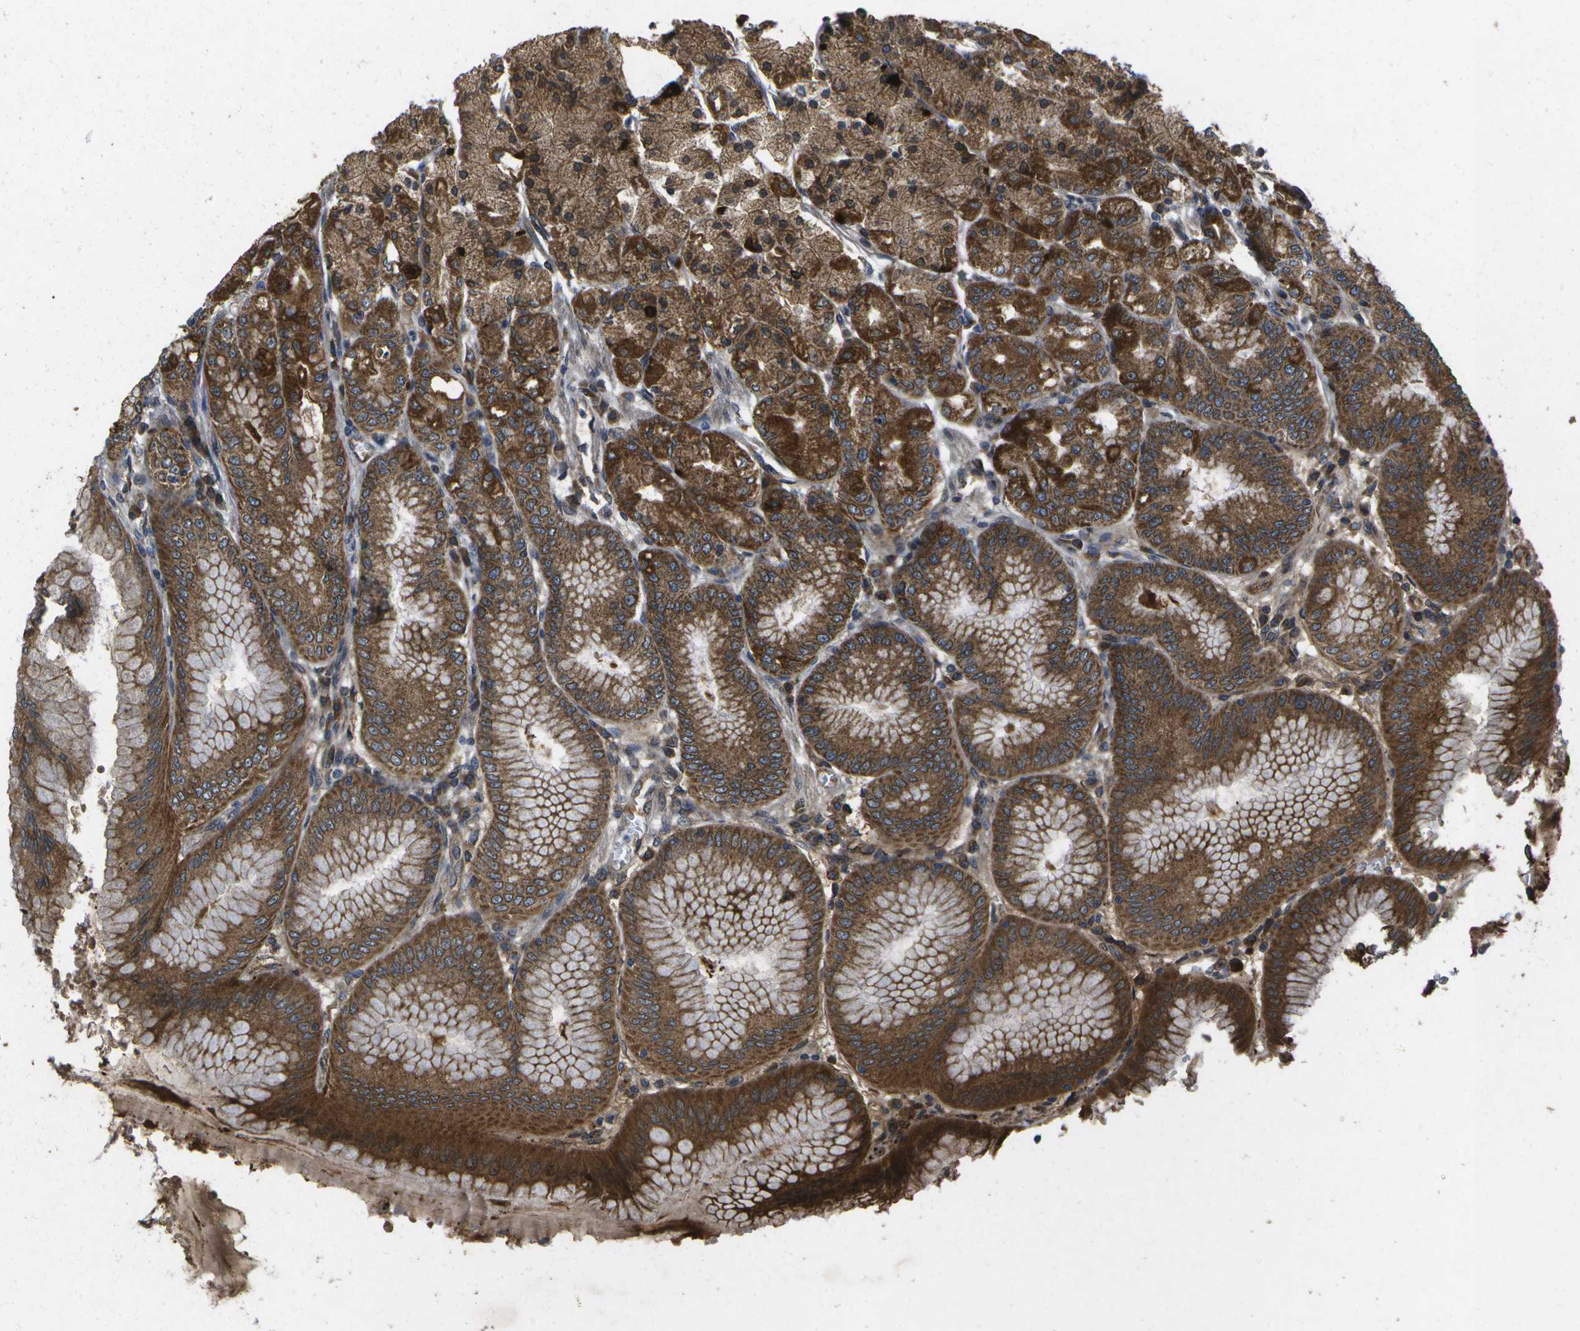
{"staining": {"intensity": "strong", "quantity": ">75%", "location": "cytoplasmic/membranous"}, "tissue": "stomach", "cell_type": "Glandular cells", "image_type": "normal", "snomed": [{"axis": "morphology", "description": "Normal tissue, NOS"}, {"axis": "topography", "description": "Stomach, lower"}], "caption": "Immunohistochemistry (IHC) of normal human stomach exhibits high levels of strong cytoplasmic/membranous positivity in approximately >75% of glandular cells.", "gene": "HFE", "patient": {"sex": "male", "age": 71}}